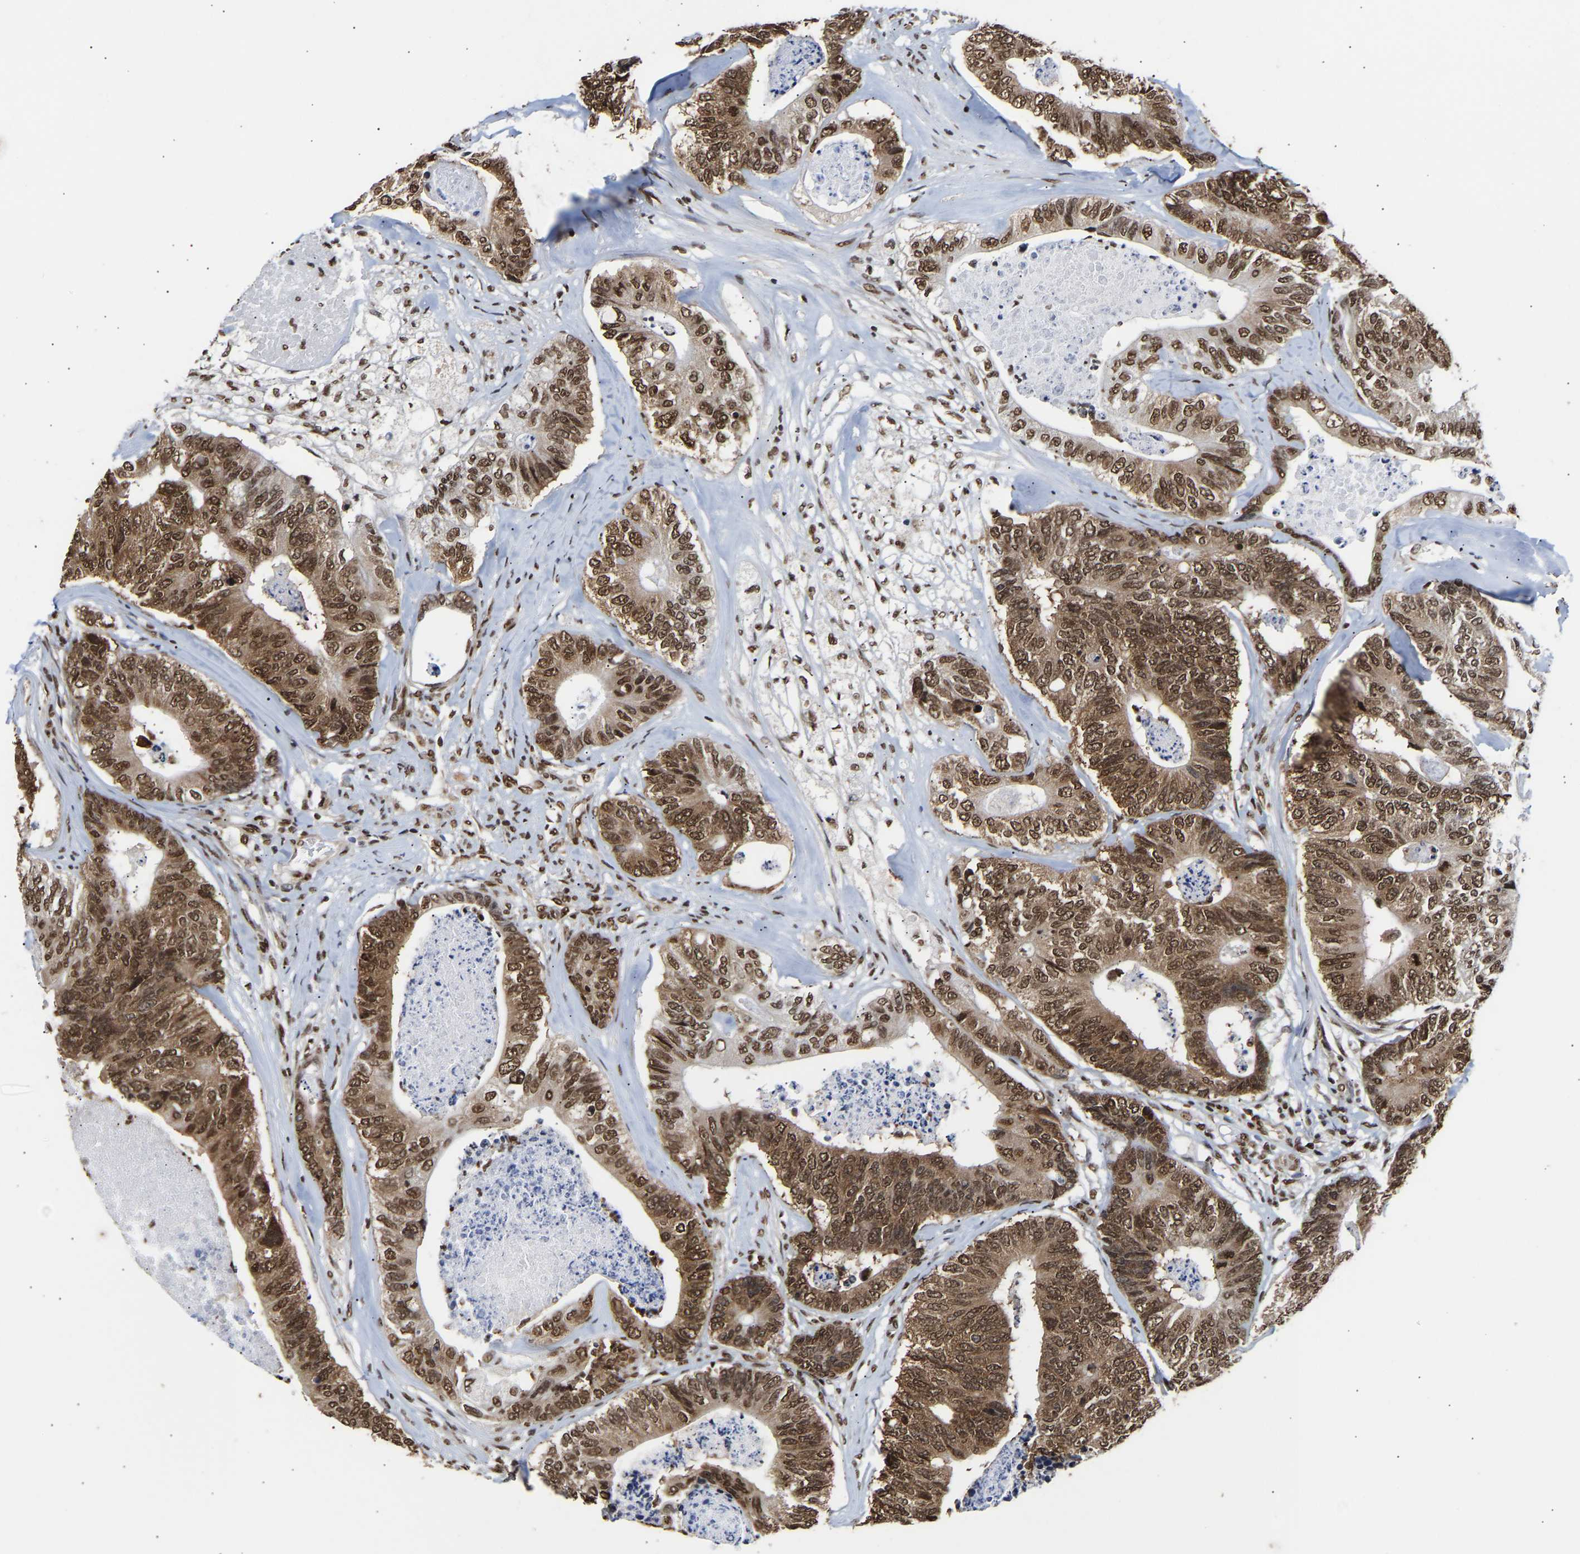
{"staining": {"intensity": "strong", "quantity": ">75%", "location": "cytoplasmic/membranous,nuclear"}, "tissue": "colorectal cancer", "cell_type": "Tumor cells", "image_type": "cancer", "snomed": [{"axis": "morphology", "description": "Adenocarcinoma, NOS"}, {"axis": "topography", "description": "Colon"}], "caption": "DAB immunohistochemical staining of human adenocarcinoma (colorectal) exhibits strong cytoplasmic/membranous and nuclear protein expression in about >75% of tumor cells.", "gene": "PSIP1", "patient": {"sex": "female", "age": 67}}